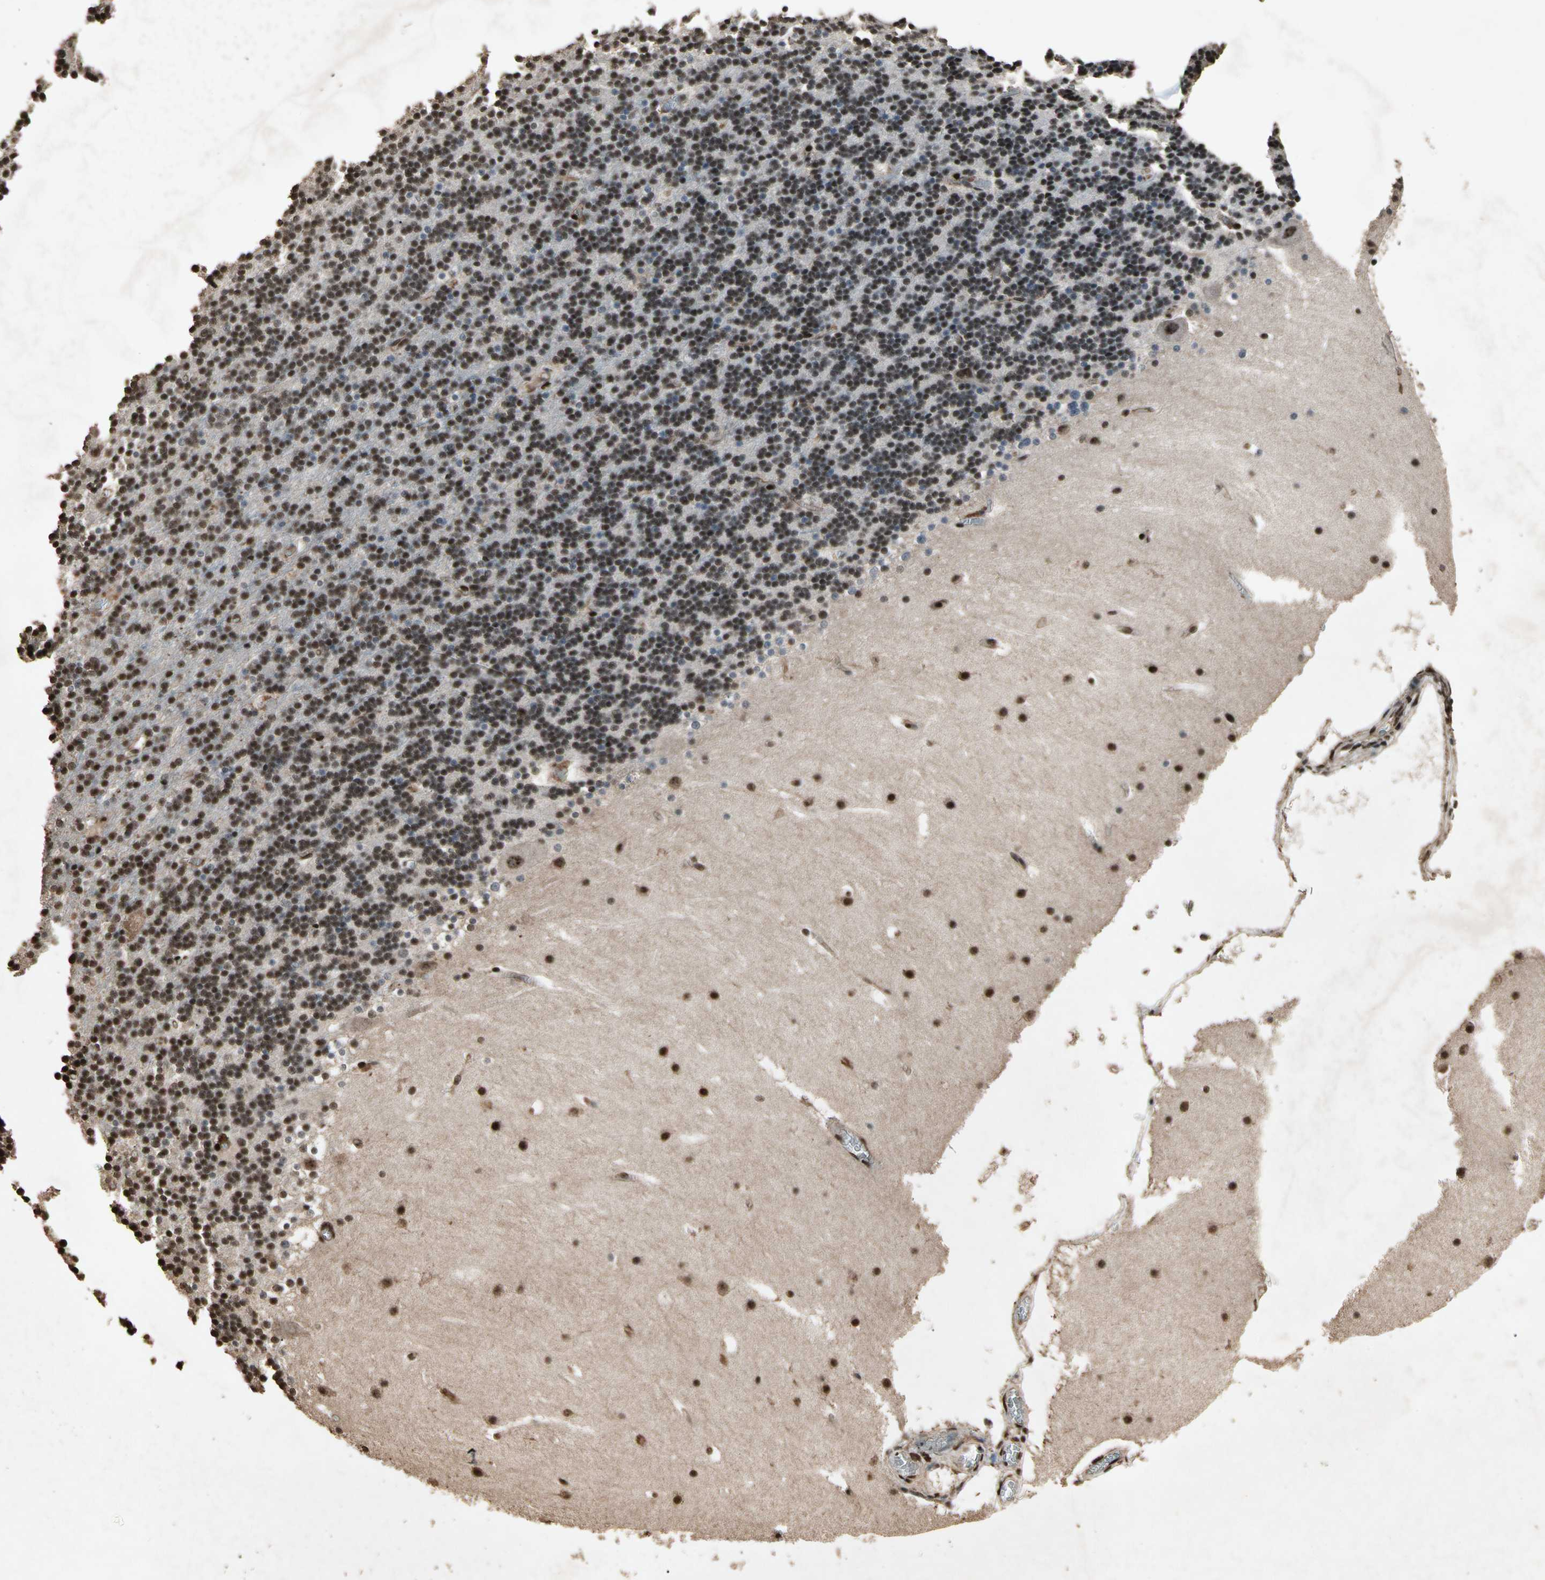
{"staining": {"intensity": "strong", "quantity": ">75%", "location": "nuclear"}, "tissue": "cerebellum", "cell_type": "Cells in granular layer", "image_type": "normal", "snomed": [{"axis": "morphology", "description": "Normal tissue, NOS"}, {"axis": "topography", "description": "Cerebellum"}], "caption": "Strong nuclear protein expression is appreciated in about >75% of cells in granular layer in cerebellum. Nuclei are stained in blue.", "gene": "TBX2", "patient": {"sex": "male", "age": 45}}